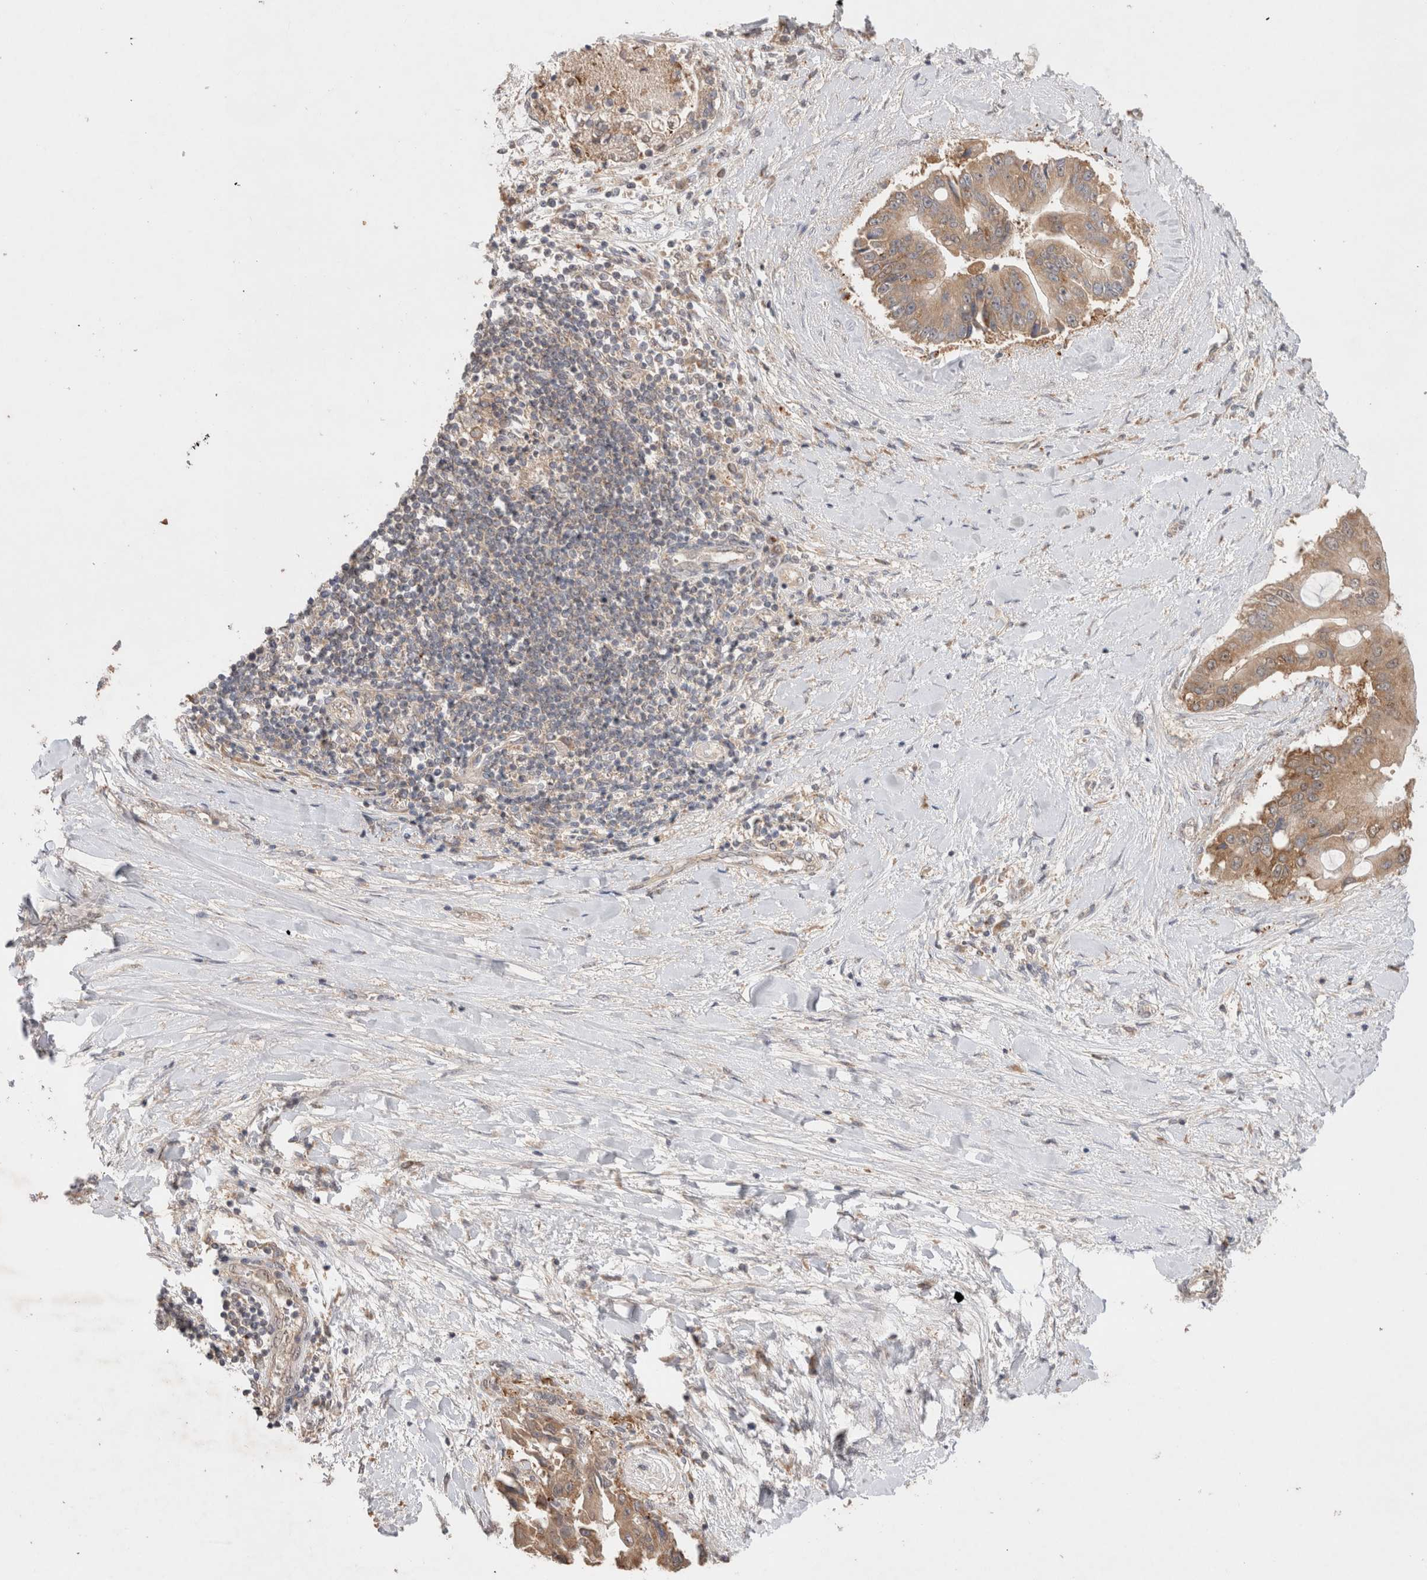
{"staining": {"intensity": "moderate", "quantity": ">75%", "location": "cytoplasmic/membranous"}, "tissue": "liver cancer", "cell_type": "Tumor cells", "image_type": "cancer", "snomed": [{"axis": "morphology", "description": "Cholangiocarcinoma"}, {"axis": "topography", "description": "Liver"}], "caption": "A medium amount of moderate cytoplasmic/membranous staining is seen in approximately >75% of tumor cells in liver cancer (cholangiocarcinoma) tissue.", "gene": "SLC29A1", "patient": {"sex": "male", "age": 50}}